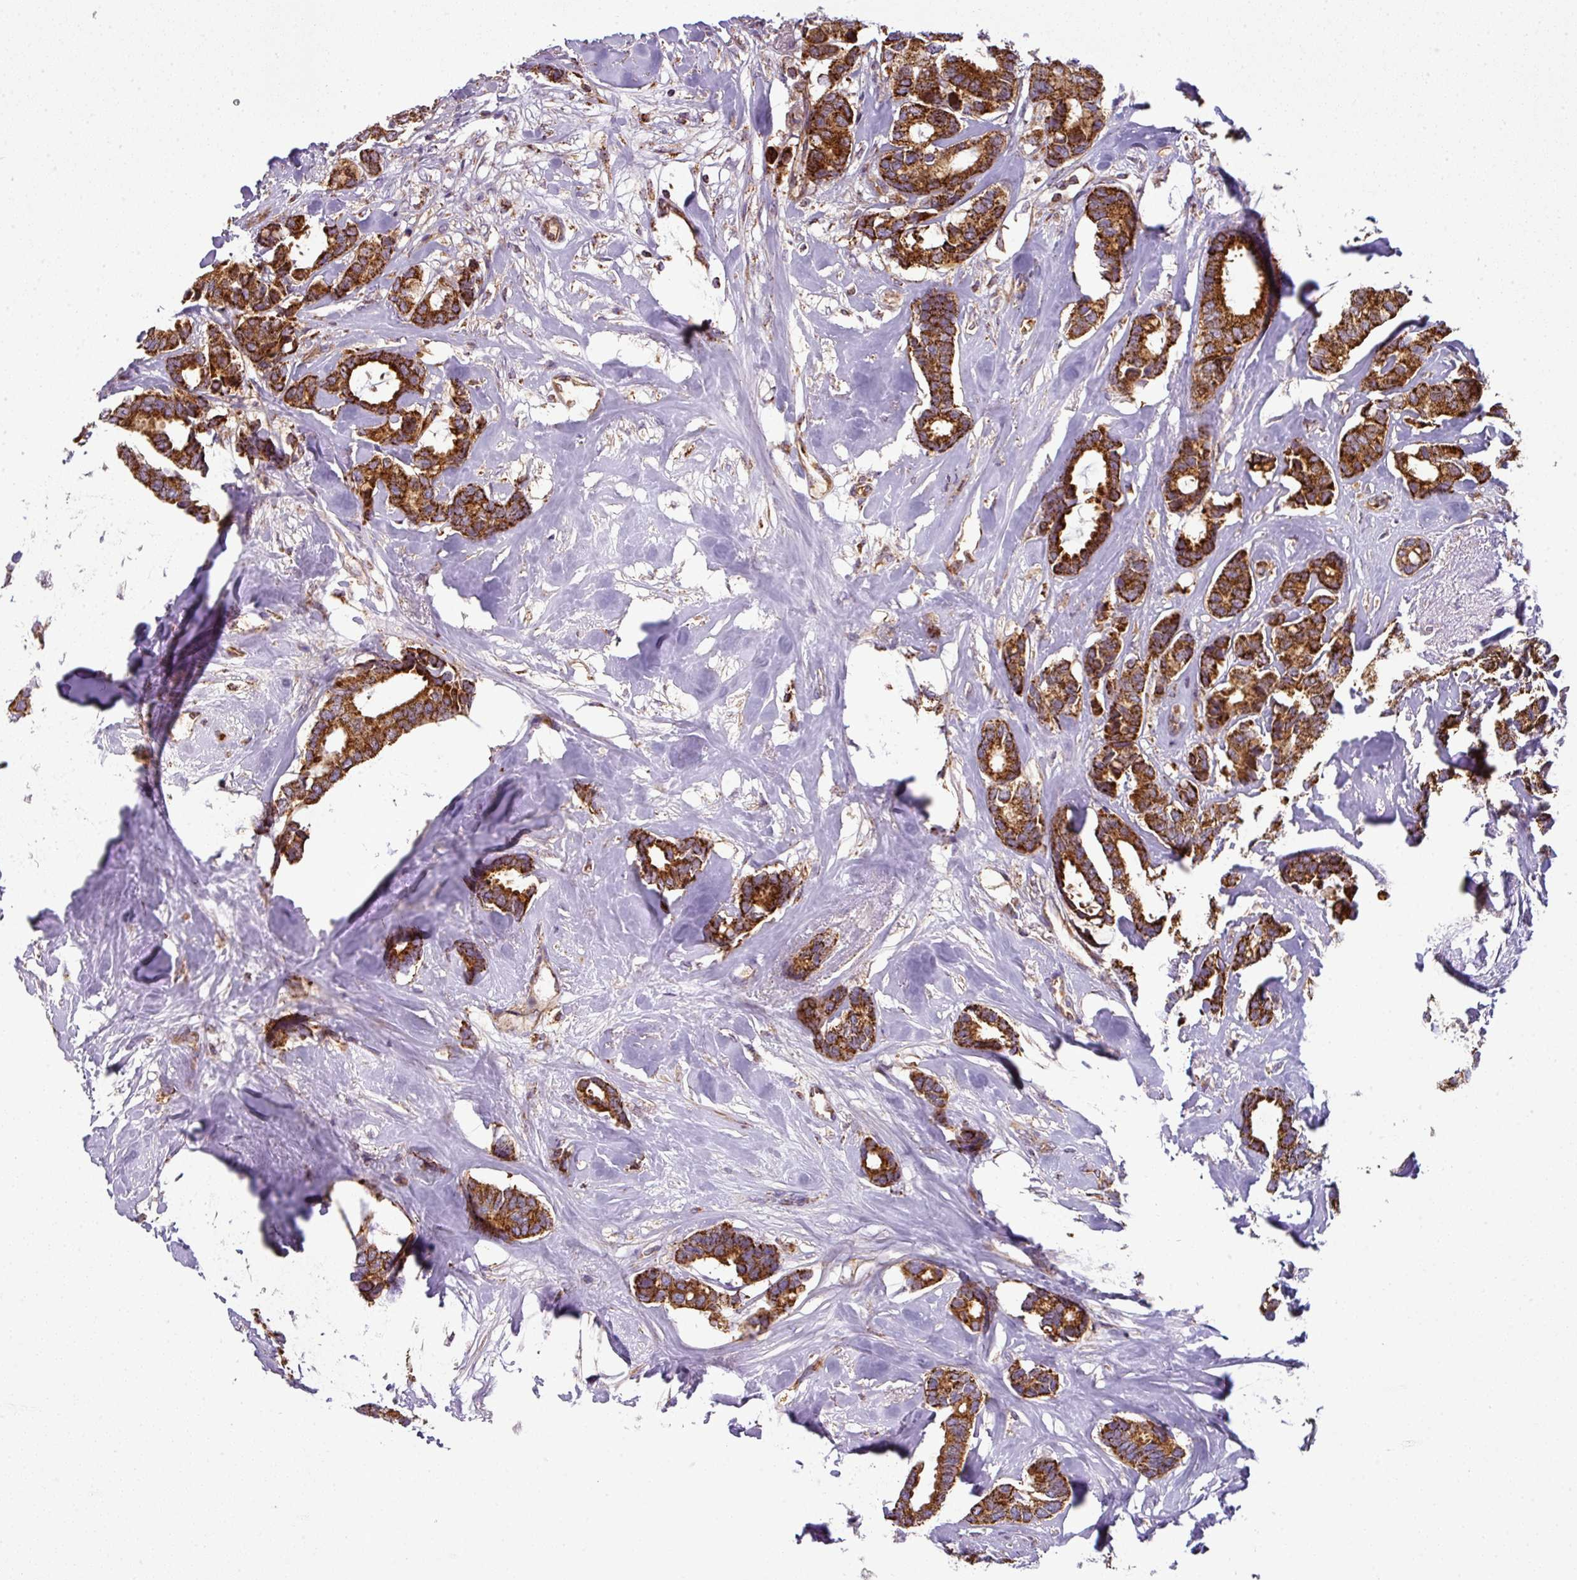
{"staining": {"intensity": "strong", "quantity": ">75%", "location": "cytoplasmic/membranous"}, "tissue": "breast cancer", "cell_type": "Tumor cells", "image_type": "cancer", "snomed": [{"axis": "morphology", "description": "Duct carcinoma"}, {"axis": "topography", "description": "Breast"}], "caption": "A brown stain labels strong cytoplasmic/membranous expression of a protein in breast infiltrating ductal carcinoma tumor cells.", "gene": "PRELID3B", "patient": {"sex": "female", "age": 87}}